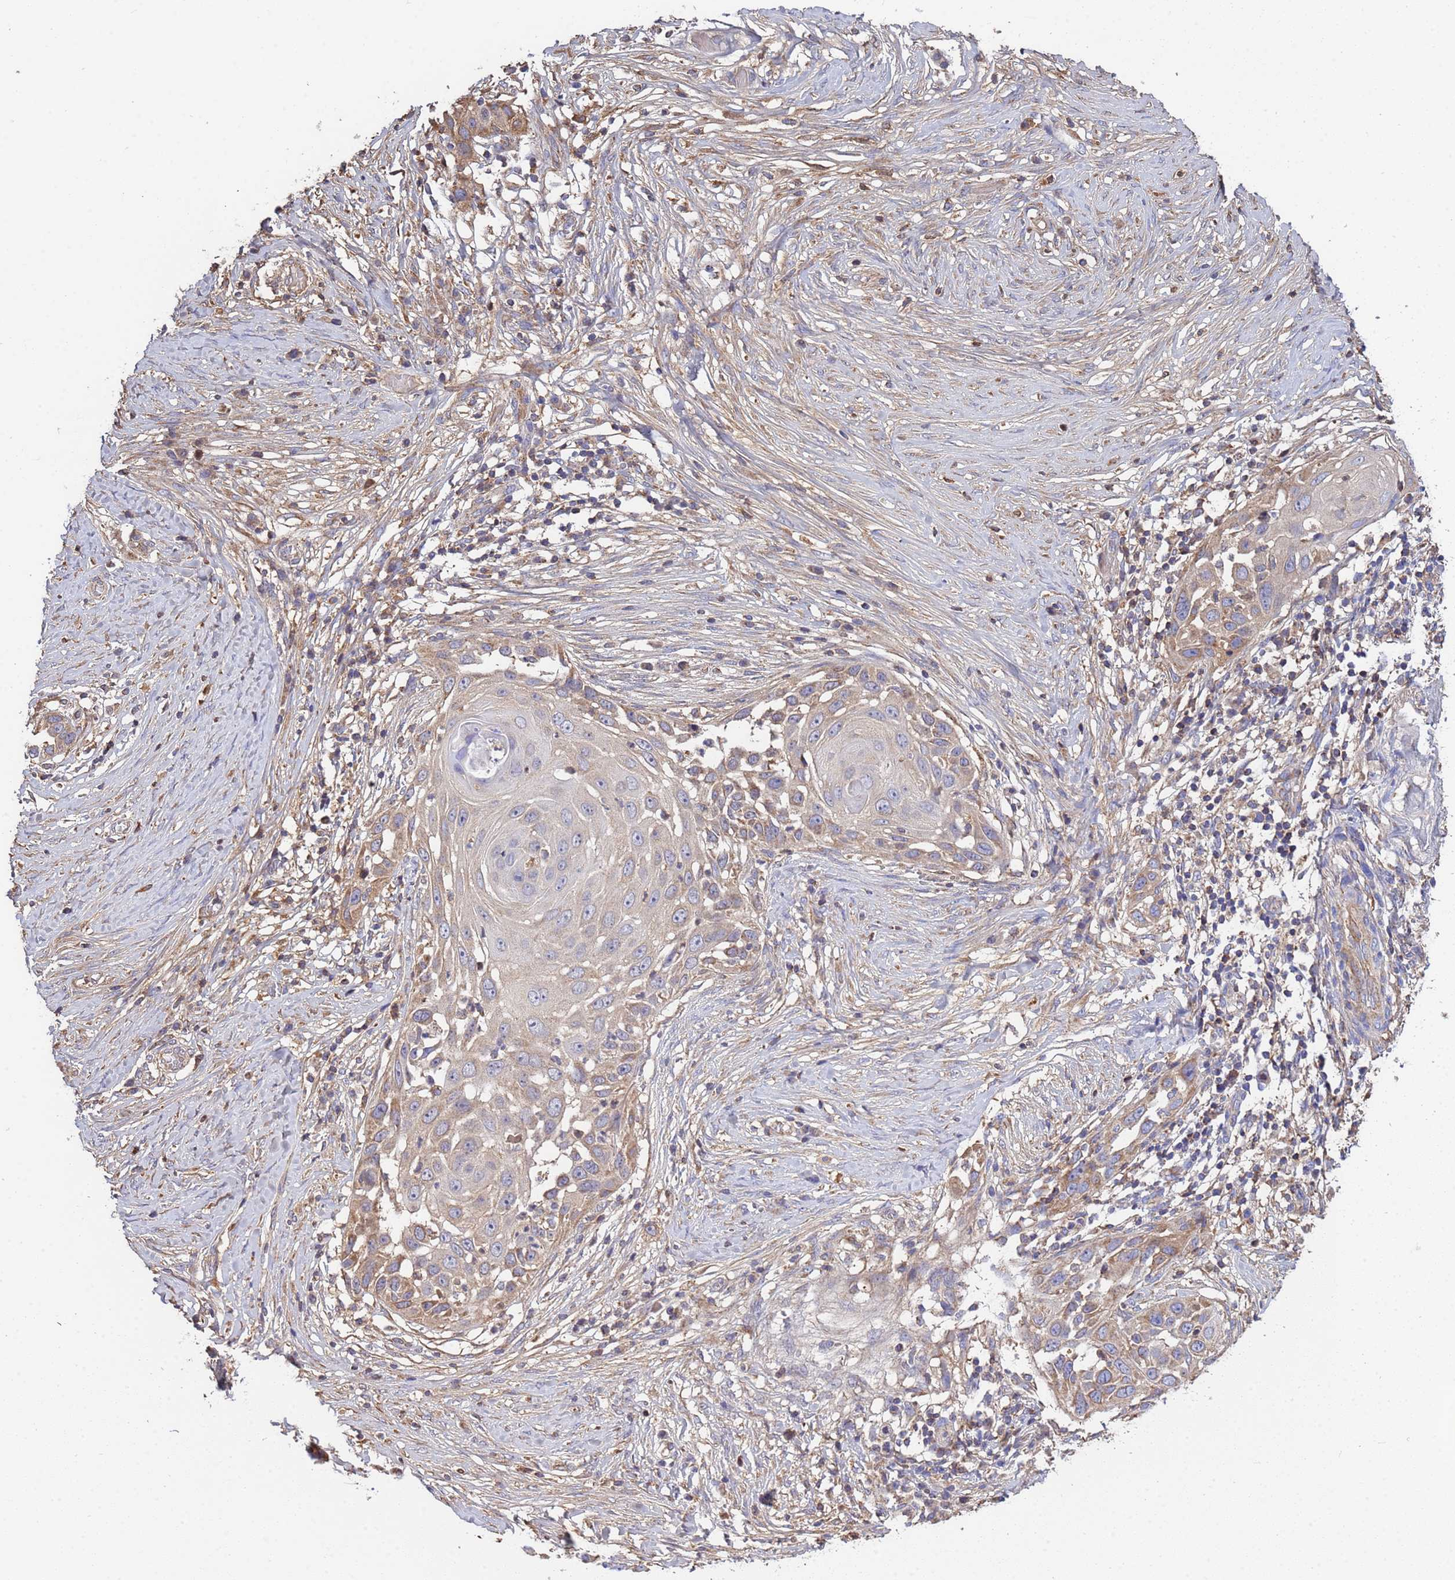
{"staining": {"intensity": "weak", "quantity": "<25%", "location": "cytoplasmic/membranous"}, "tissue": "skin cancer", "cell_type": "Tumor cells", "image_type": "cancer", "snomed": [{"axis": "morphology", "description": "Squamous cell carcinoma, NOS"}, {"axis": "topography", "description": "Skin"}], "caption": "Tumor cells show no significant expression in skin squamous cell carcinoma.", "gene": "GLUD1", "patient": {"sex": "female", "age": 44}}